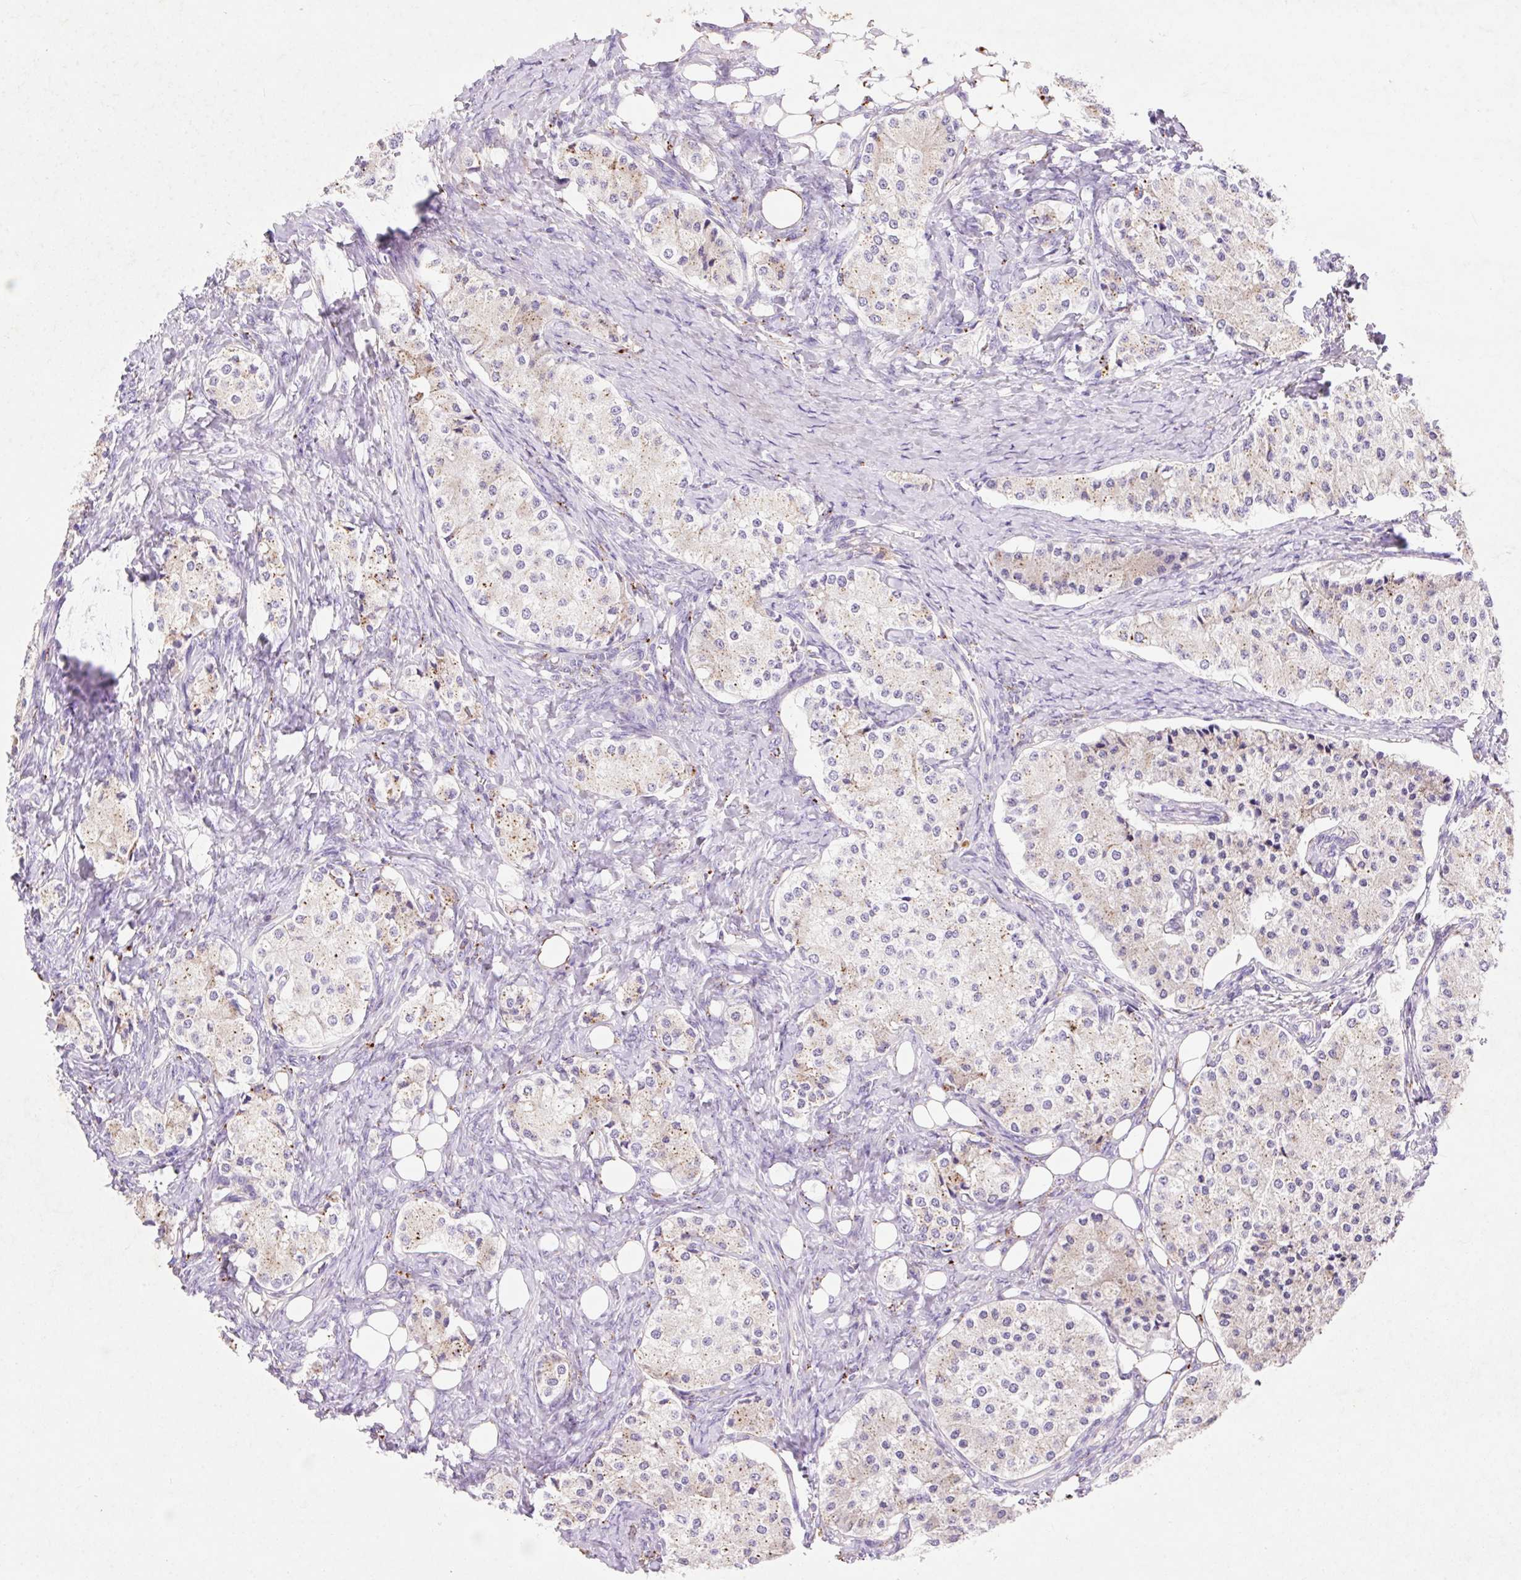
{"staining": {"intensity": "weak", "quantity": "25%-75%", "location": "cytoplasmic/membranous"}, "tissue": "carcinoid", "cell_type": "Tumor cells", "image_type": "cancer", "snomed": [{"axis": "morphology", "description": "Carcinoid, malignant, NOS"}, {"axis": "topography", "description": "Colon"}], "caption": "Carcinoid (malignant) stained for a protein demonstrates weak cytoplasmic/membranous positivity in tumor cells. The staining was performed using DAB, with brown indicating positive protein expression. Nuclei are stained blue with hematoxylin.", "gene": "HEXA", "patient": {"sex": "female", "age": 52}}